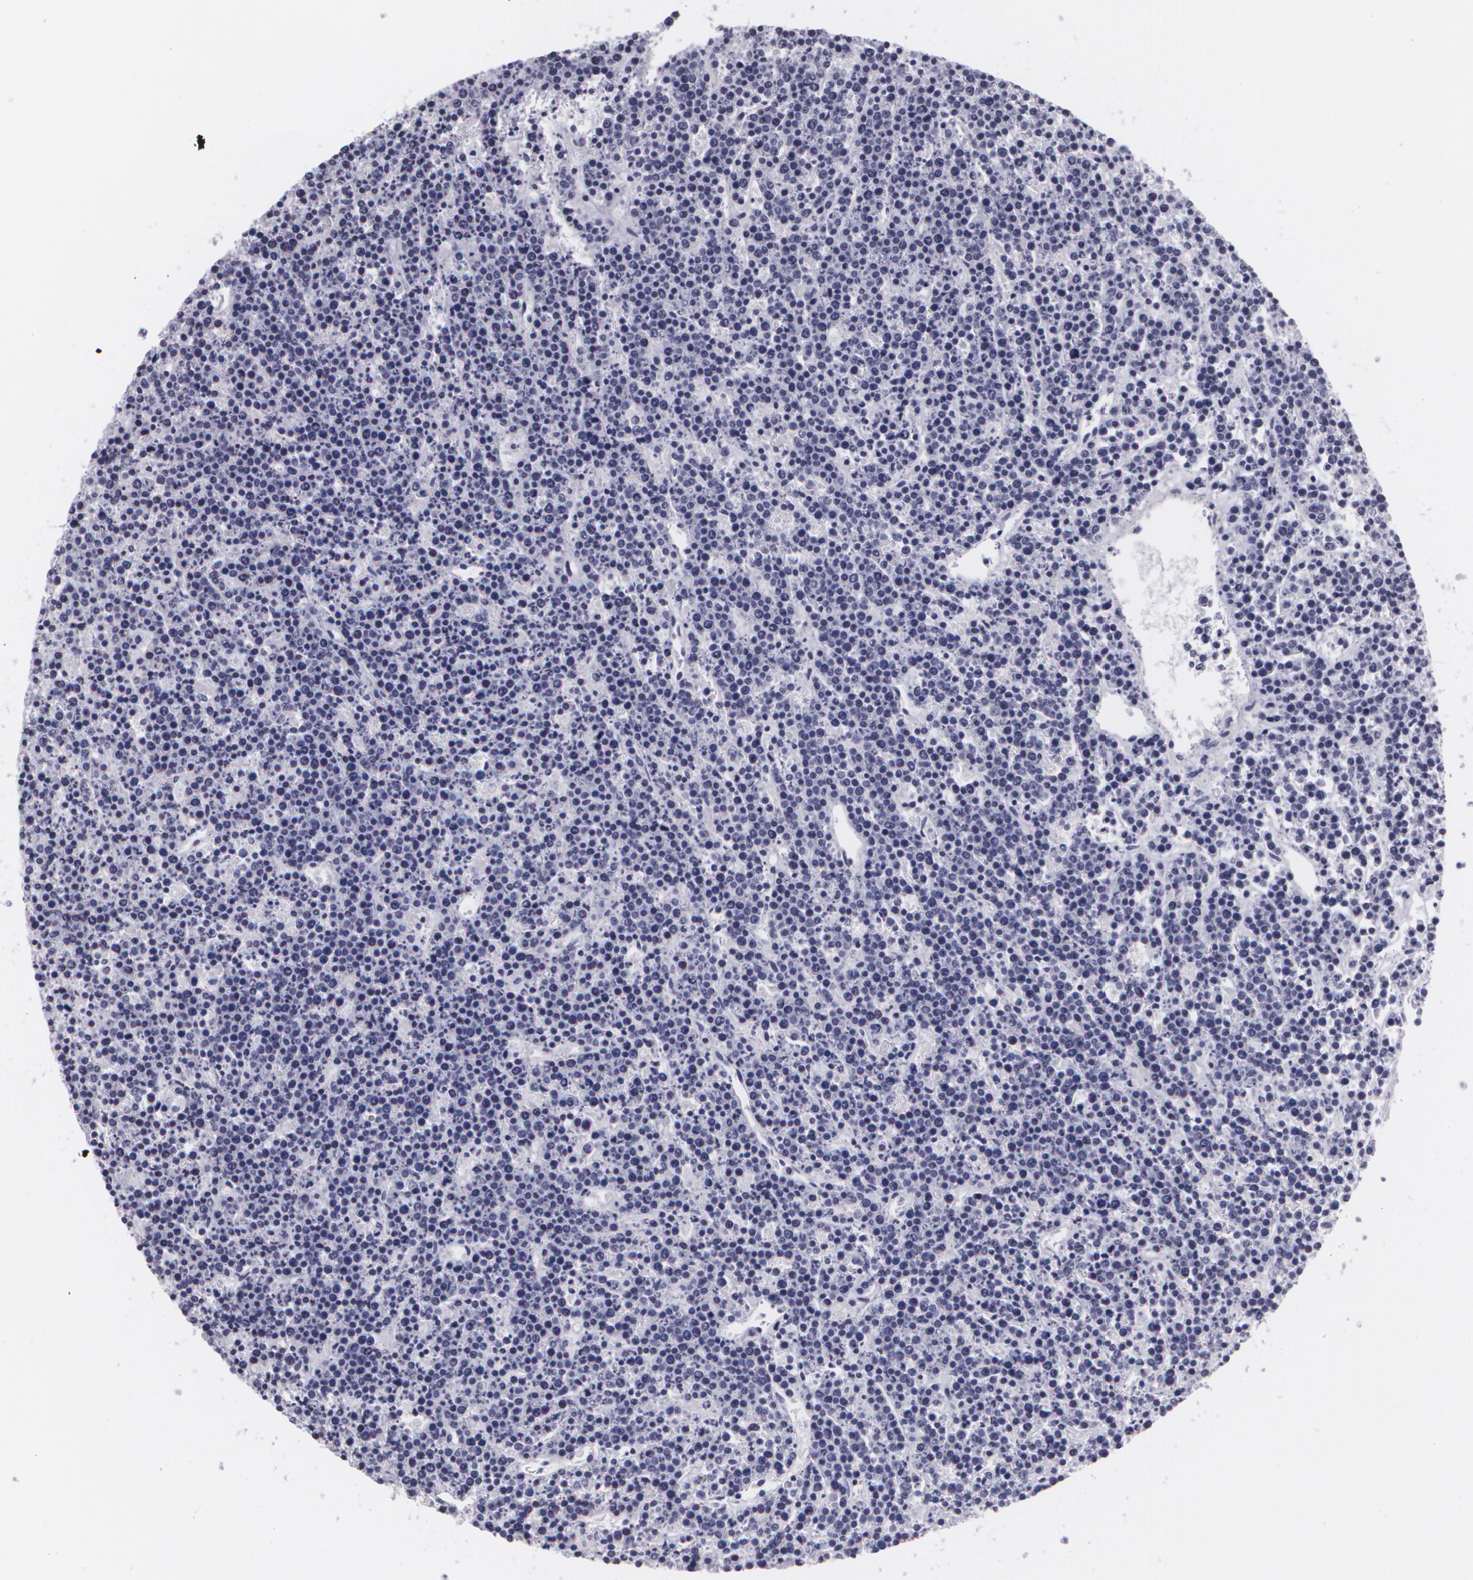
{"staining": {"intensity": "negative", "quantity": "none", "location": "none"}, "tissue": "lymphoma", "cell_type": "Tumor cells", "image_type": "cancer", "snomed": [{"axis": "morphology", "description": "Malignant lymphoma, non-Hodgkin's type, High grade"}, {"axis": "topography", "description": "Ovary"}], "caption": "High power microscopy image of an IHC histopathology image of lymphoma, revealing no significant expression in tumor cells.", "gene": "MAP2", "patient": {"sex": "female", "age": 56}}